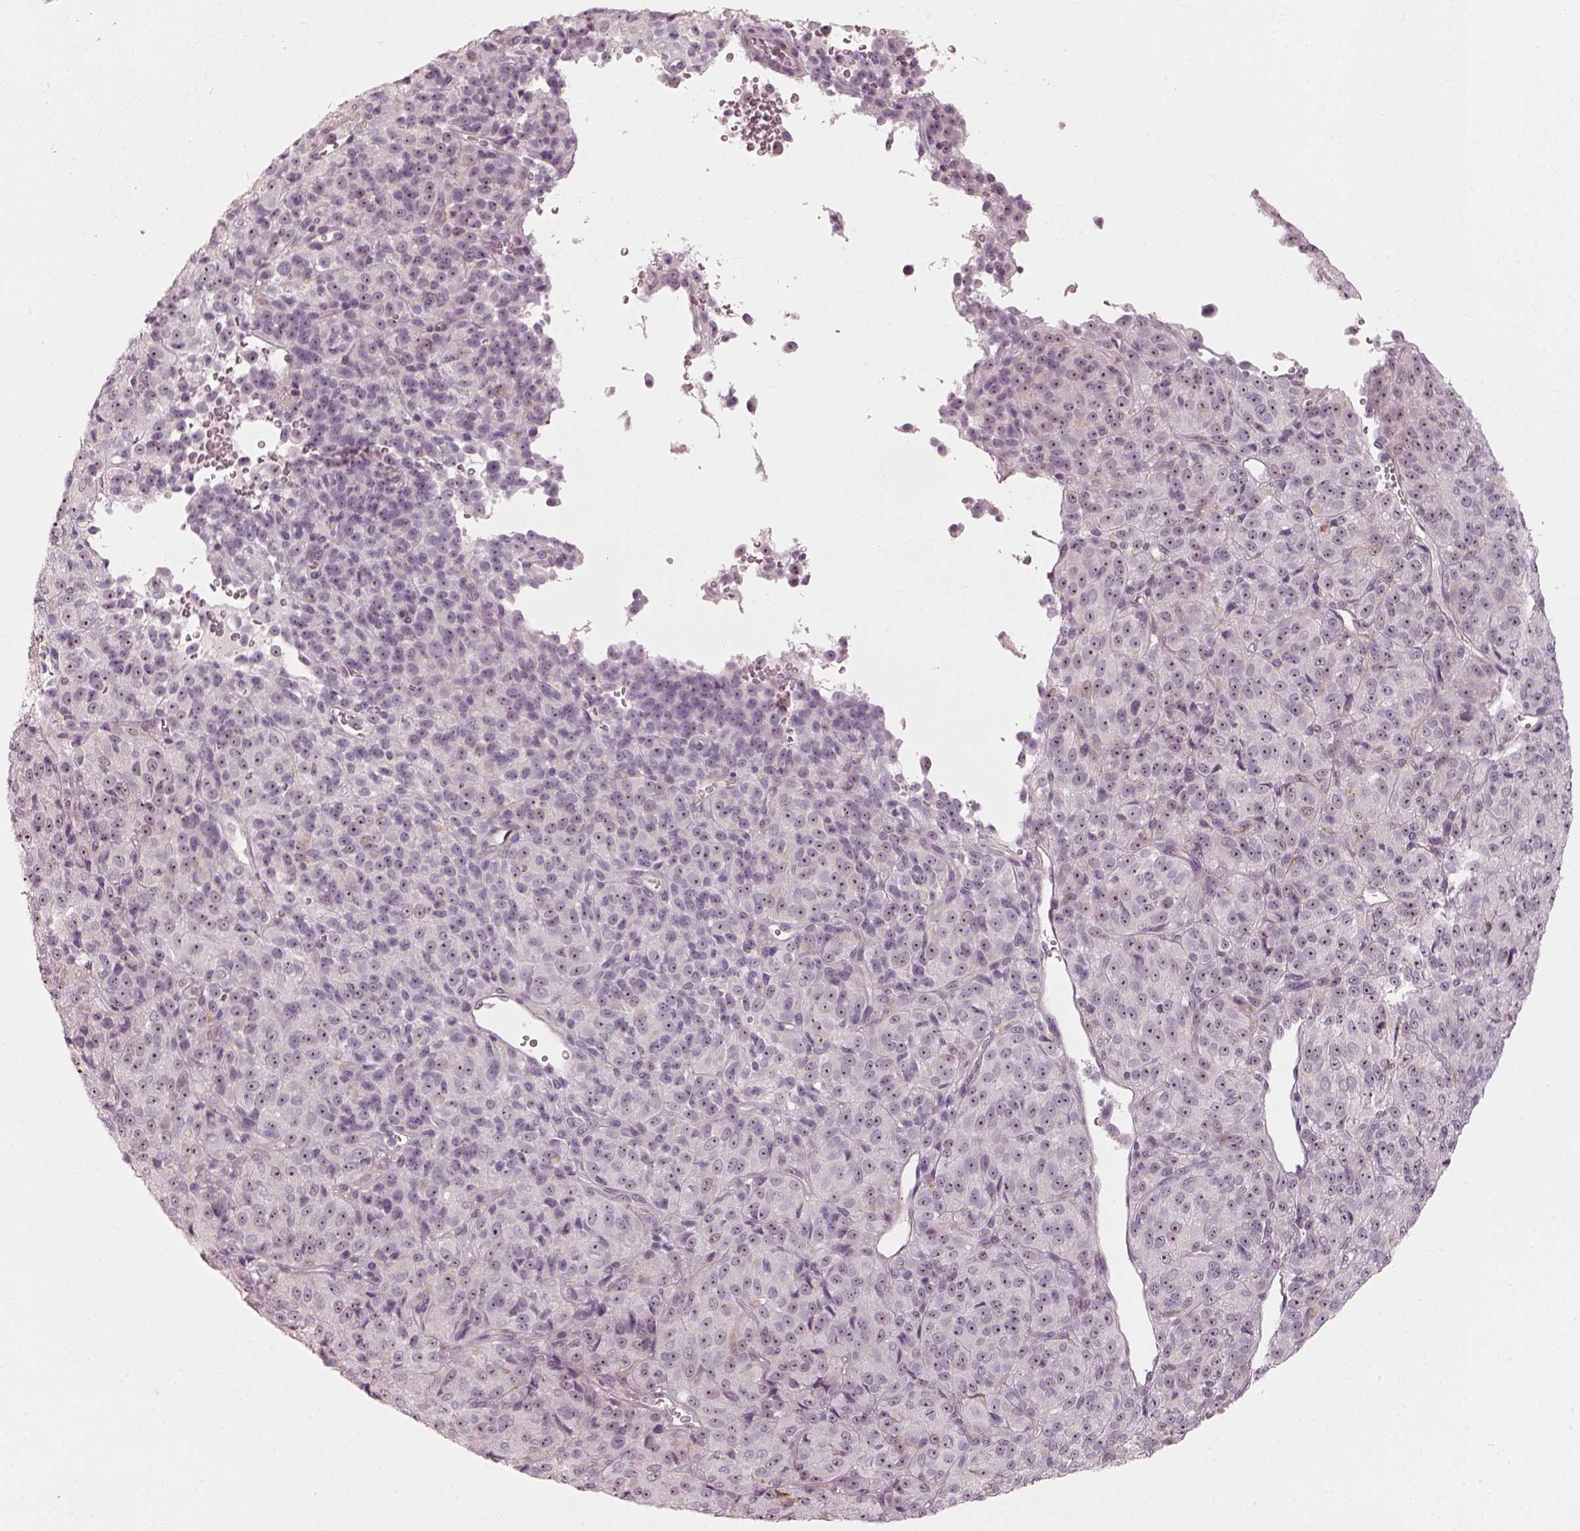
{"staining": {"intensity": "weak", "quantity": ">75%", "location": "nuclear"}, "tissue": "melanoma", "cell_type": "Tumor cells", "image_type": "cancer", "snomed": [{"axis": "morphology", "description": "Malignant melanoma, Metastatic site"}, {"axis": "topography", "description": "Brain"}], "caption": "Immunohistochemical staining of melanoma shows weak nuclear protein positivity in about >75% of tumor cells. (Stains: DAB (3,3'-diaminobenzidine) in brown, nuclei in blue, Microscopy: brightfield microscopy at high magnification).", "gene": "CDS1", "patient": {"sex": "female", "age": 56}}